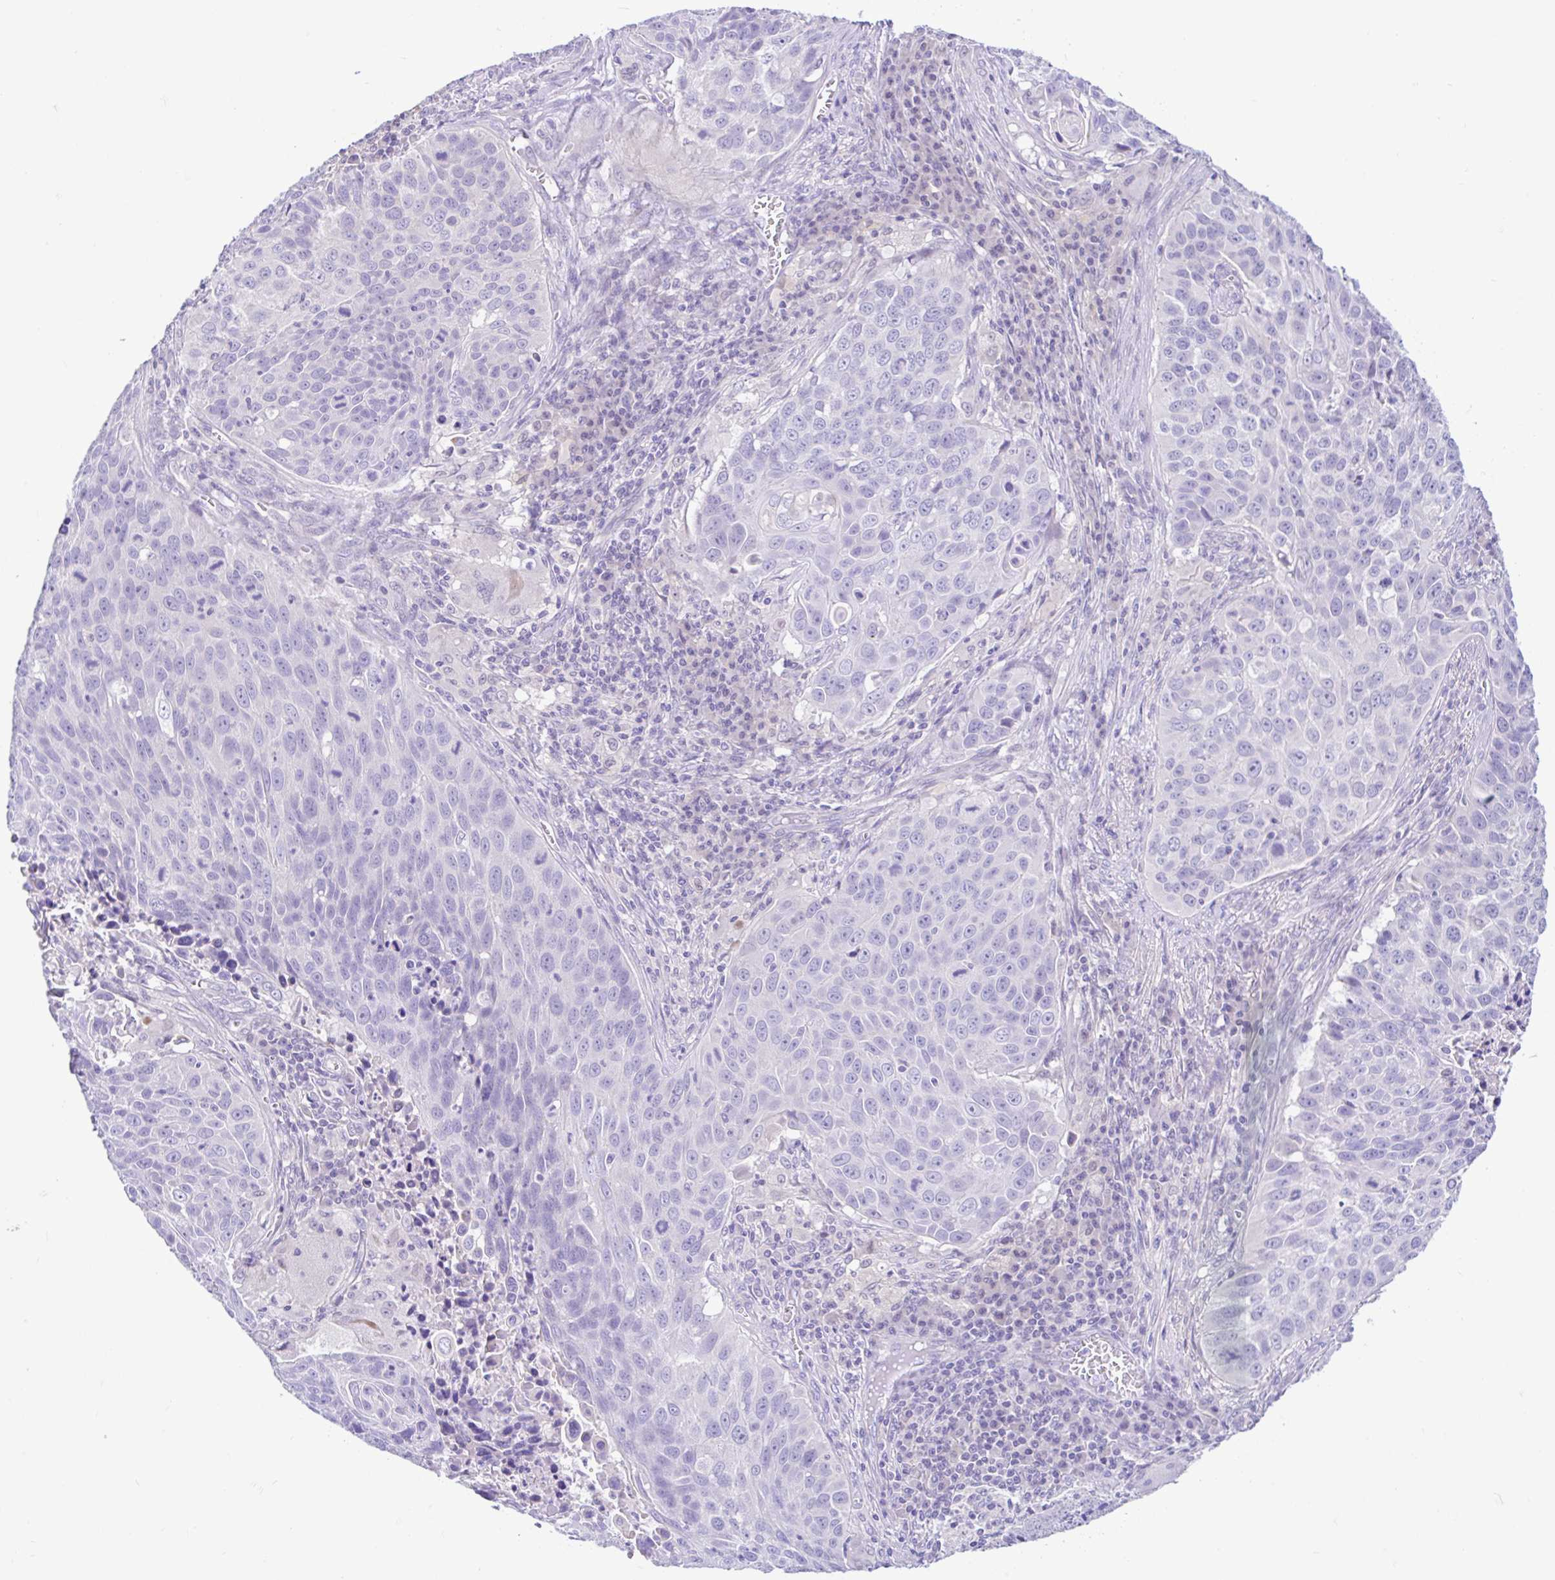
{"staining": {"intensity": "negative", "quantity": "none", "location": "none"}, "tissue": "lung cancer", "cell_type": "Tumor cells", "image_type": "cancer", "snomed": [{"axis": "morphology", "description": "Squamous cell carcinoma, NOS"}, {"axis": "topography", "description": "Lung"}], "caption": "An immunohistochemistry (IHC) photomicrograph of lung cancer (squamous cell carcinoma) is shown. There is no staining in tumor cells of lung cancer (squamous cell carcinoma).", "gene": "ANO4", "patient": {"sex": "male", "age": 78}}